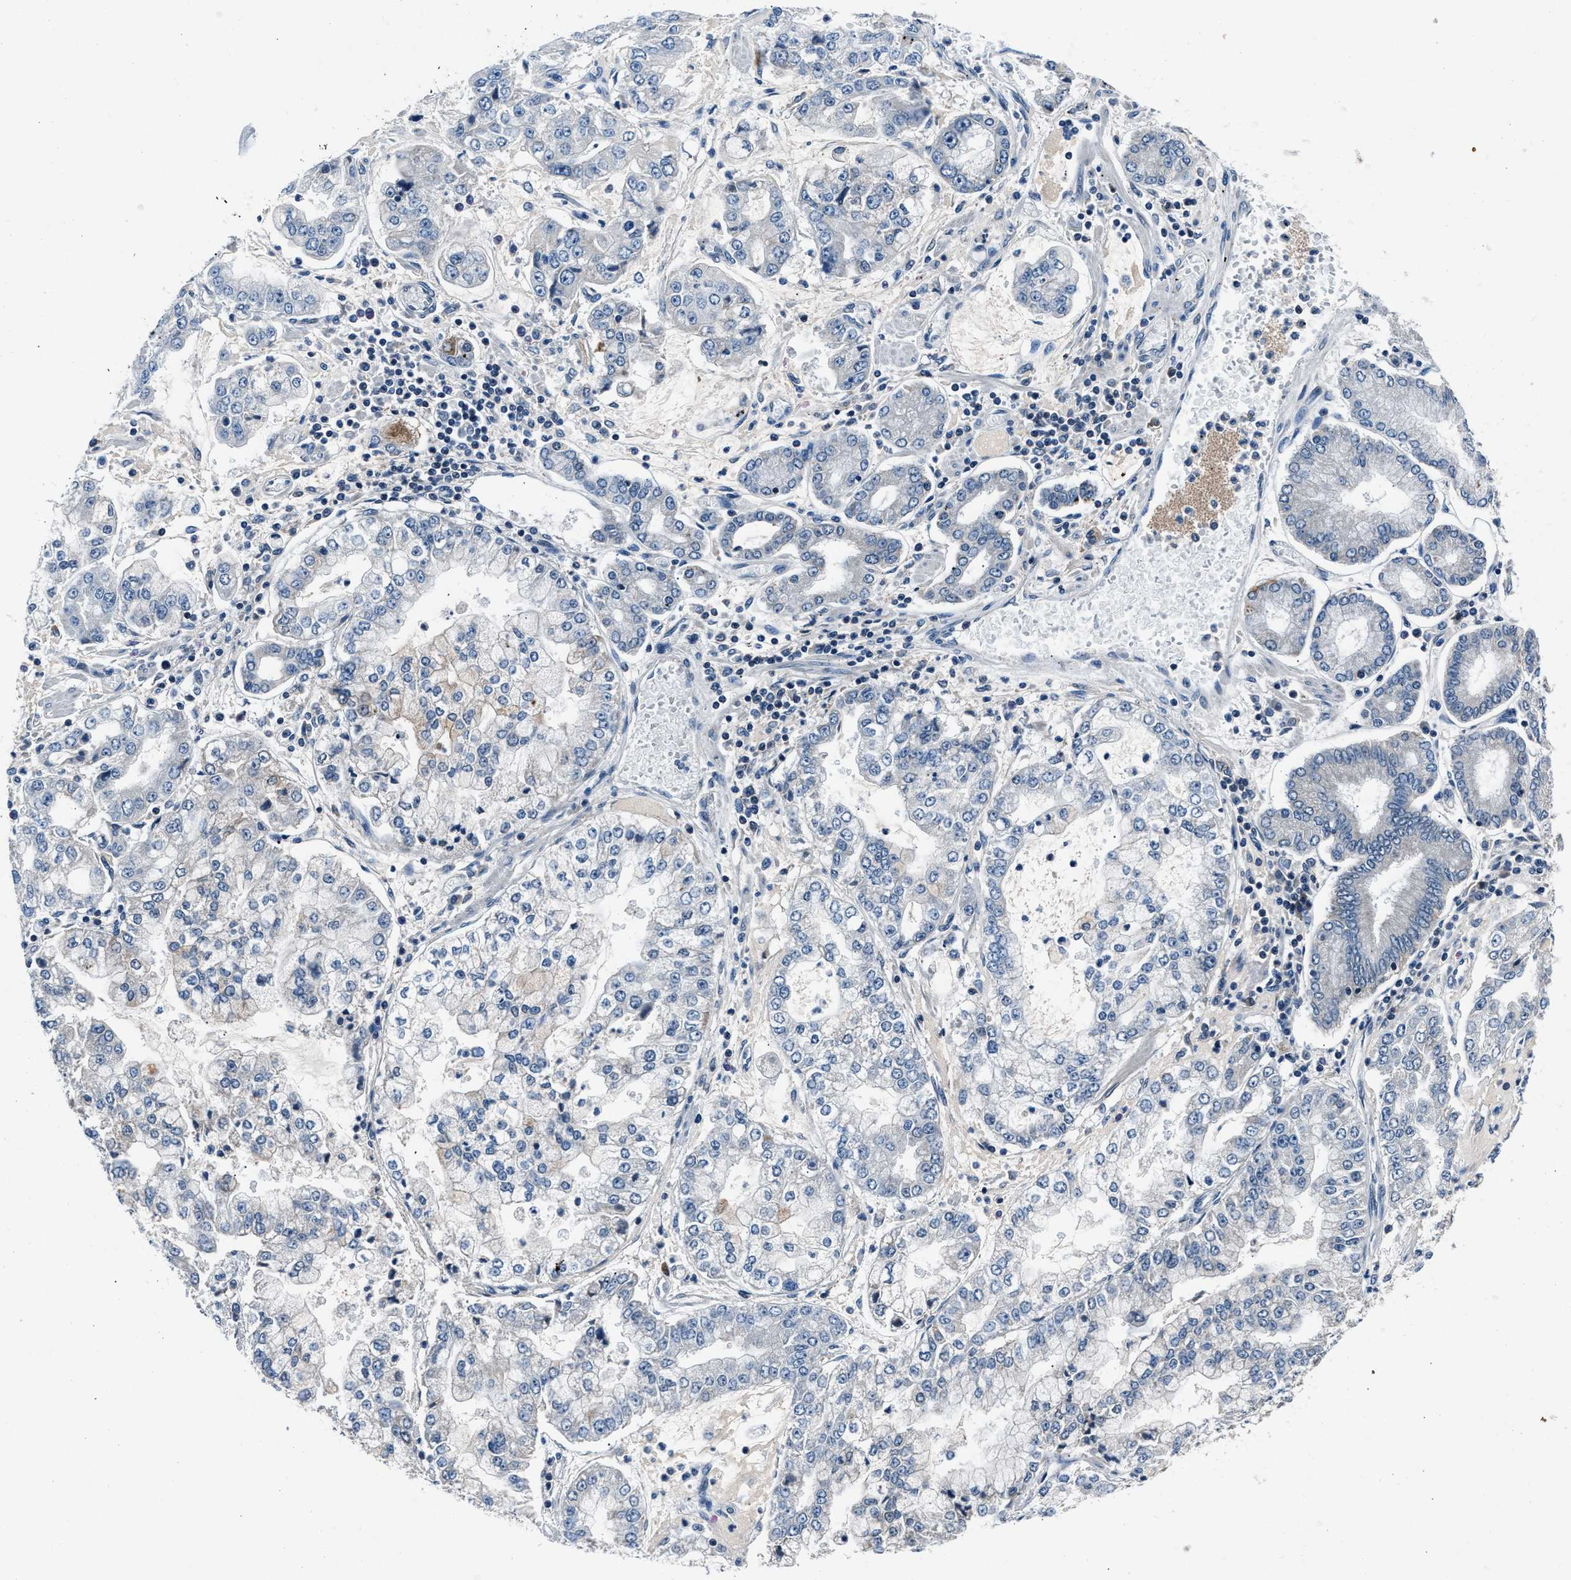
{"staining": {"intensity": "negative", "quantity": "none", "location": "none"}, "tissue": "stomach cancer", "cell_type": "Tumor cells", "image_type": "cancer", "snomed": [{"axis": "morphology", "description": "Adenocarcinoma, NOS"}, {"axis": "topography", "description": "Stomach"}], "caption": "High magnification brightfield microscopy of stomach cancer stained with DAB (3,3'-diaminobenzidine) (brown) and counterstained with hematoxylin (blue): tumor cells show no significant expression.", "gene": "DENND6B", "patient": {"sex": "male", "age": 76}}